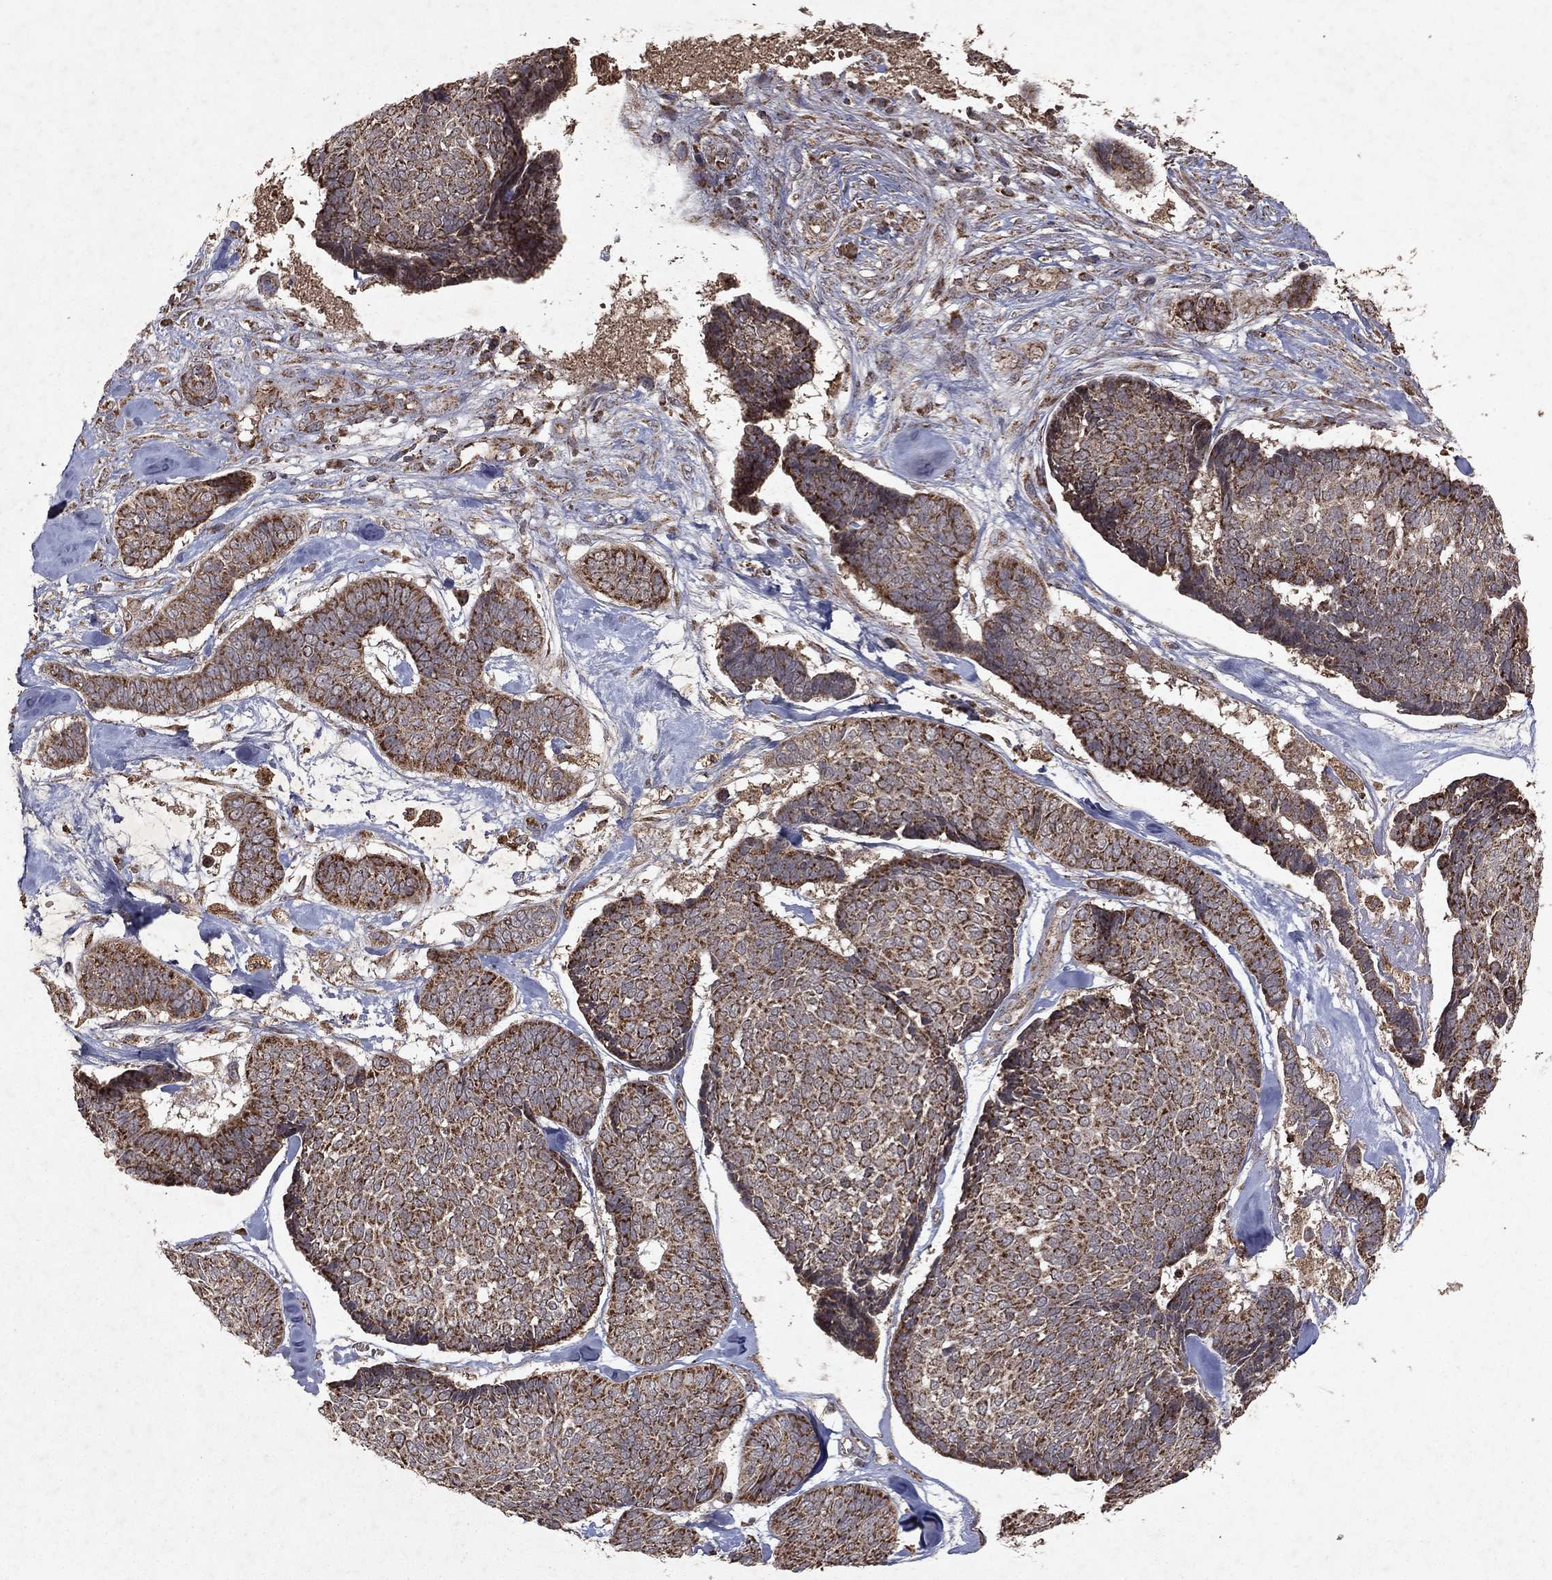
{"staining": {"intensity": "strong", "quantity": "25%-75%", "location": "cytoplasmic/membranous"}, "tissue": "skin cancer", "cell_type": "Tumor cells", "image_type": "cancer", "snomed": [{"axis": "morphology", "description": "Basal cell carcinoma"}, {"axis": "topography", "description": "Skin"}], "caption": "Immunohistochemical staining of skin basal cell carcinoma displays high levels of strong cytoplasmic/membranous expression in approximately 25%-75% of tumor cells.", "gene": "PYROXD2", "patient": {"sex": "male", "age": 86}}